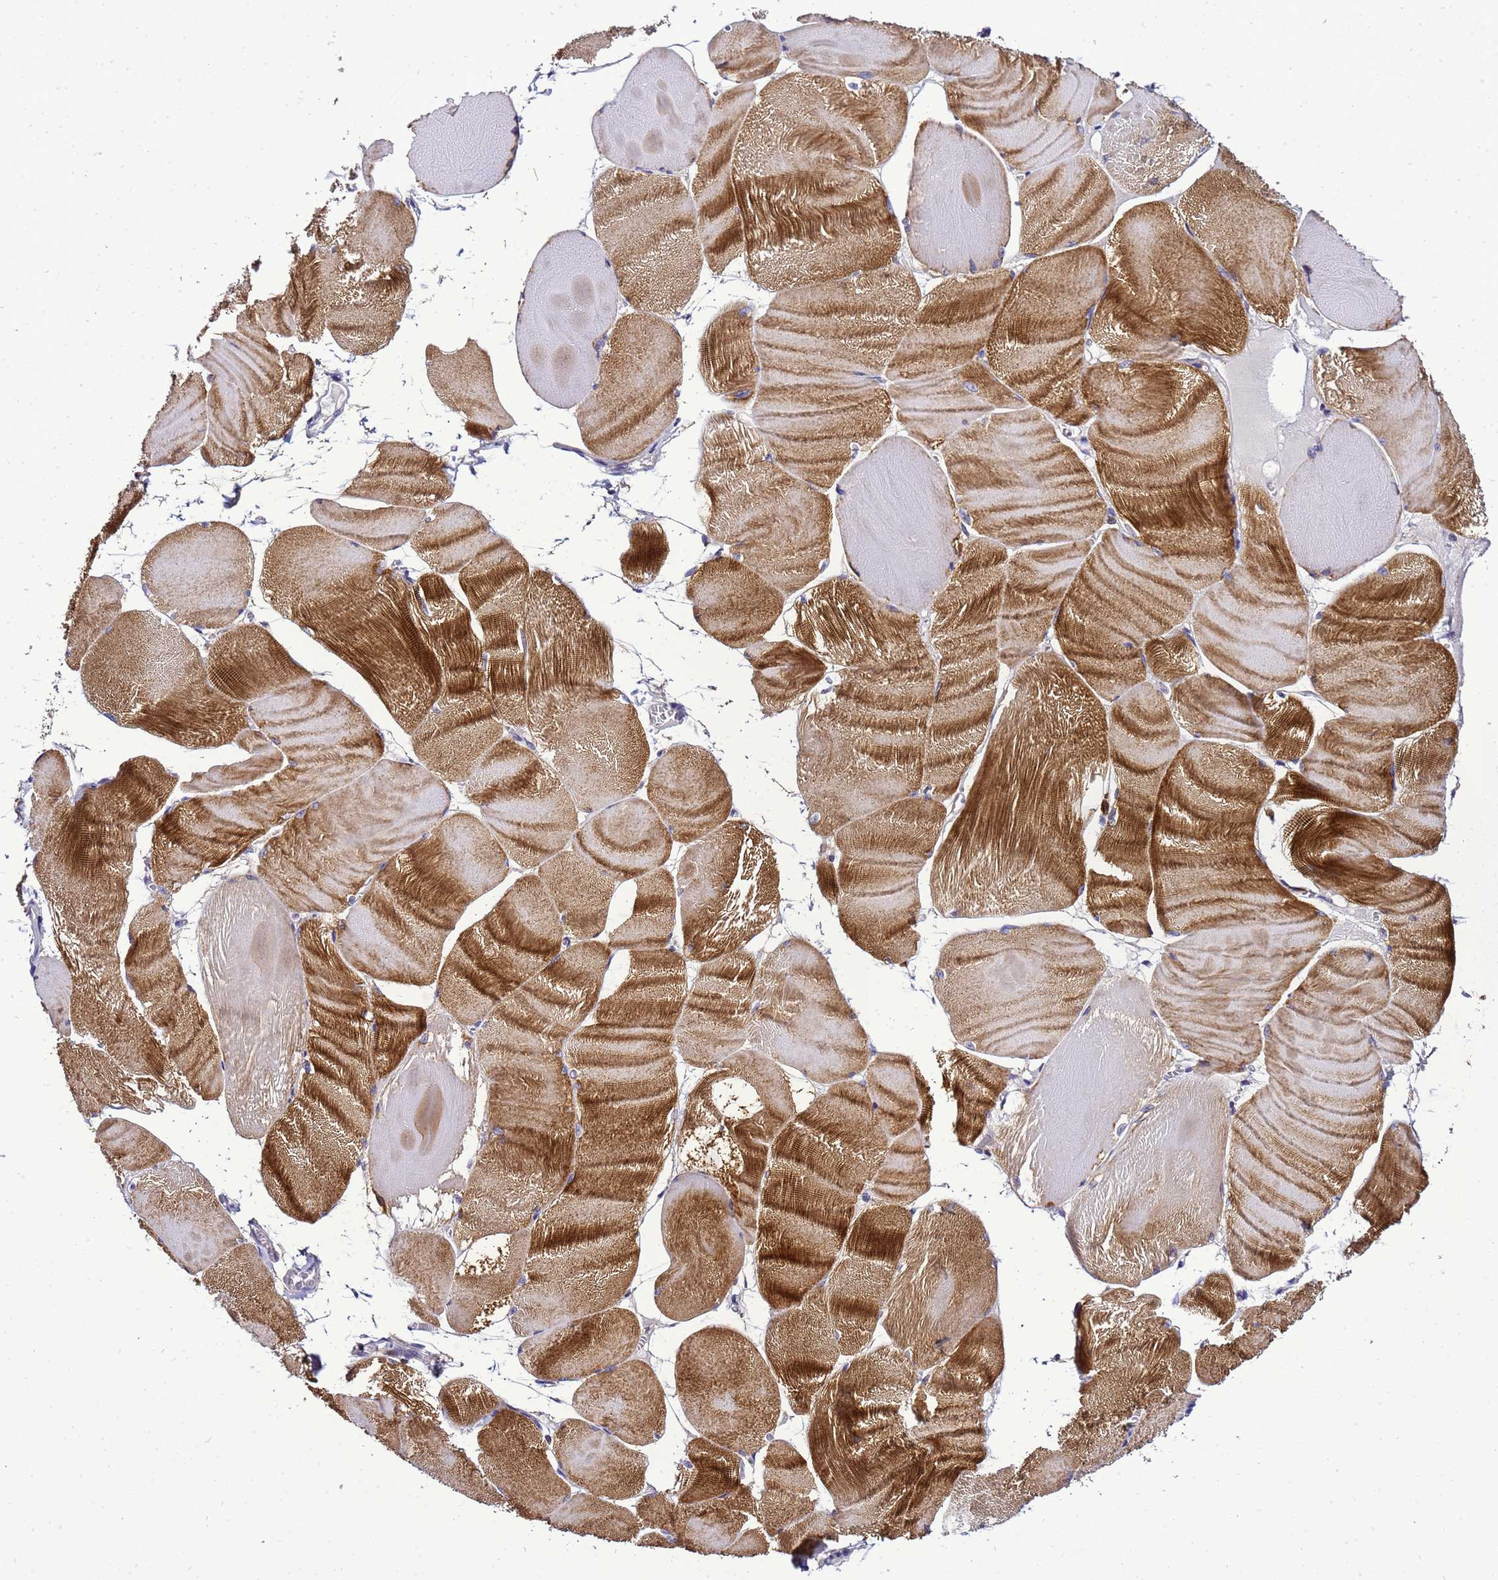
{"staining": {"intensity": "strong", "quantity": "25%-75%", "location": "cytoplasmic/membranous"}, "tissue": "skeletal muscle", "cell_type": "Myocytes", "image_type": "normal", "snomed": [{"axis": "morphology", "description": "Normal tissue, NOS"}, {"axis": "morphology", "description": "Basal cell carcinoma"}, {"axis": "topography", "description": "Skeletal muscle"}], "caption": "Normal skeletal muscle exhibits strong cytoplasmic/membranous expression in about 25%-75% of myocytes (Stains: DAB (3,3'-diaminobenzidine) in brown, nuclei in blue, Microscopy: brightfield microscopy at high magnification)..", "gene": "HIGD2A", "patient": {"sex": "female", "age": 64}}